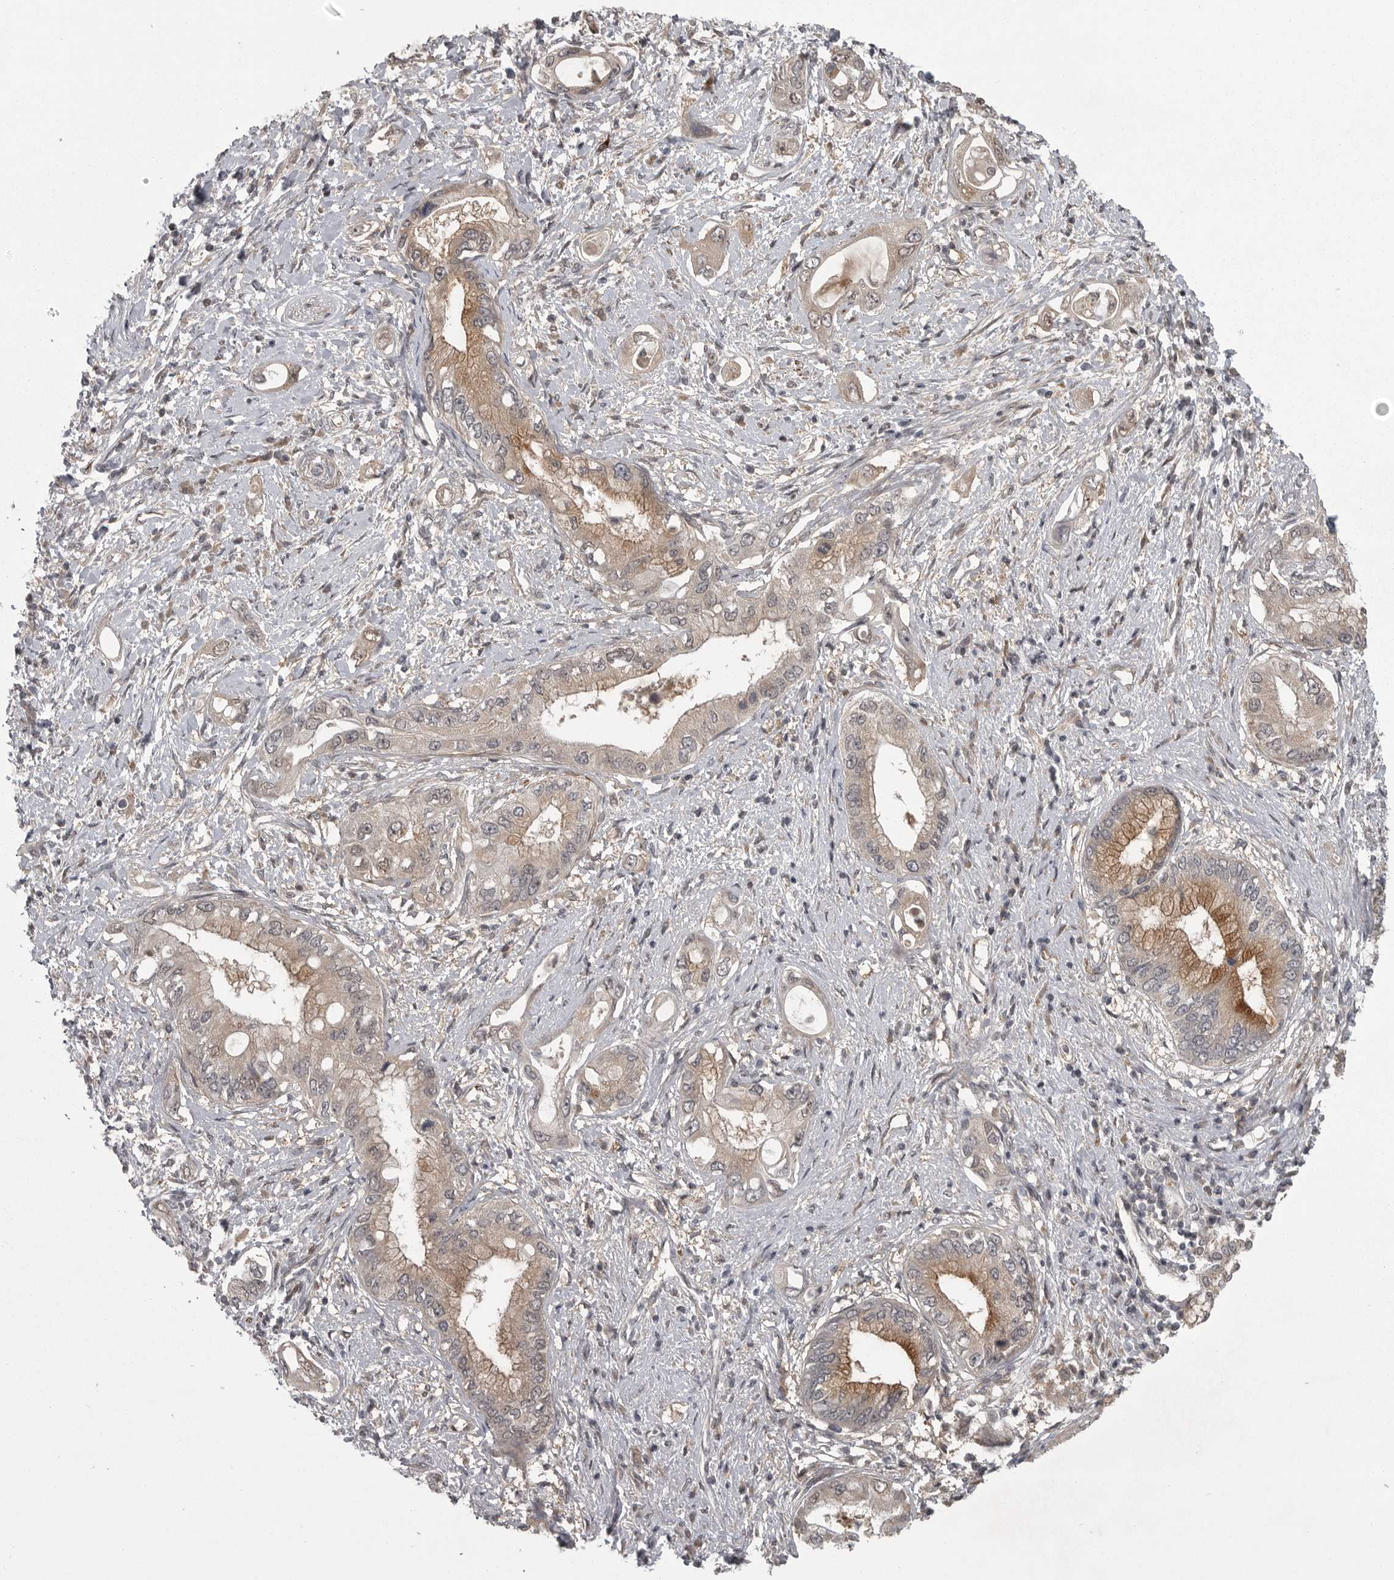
{"staining": {"intensity": "moderate", "quantity": "25%-75%", "location": "cytoplasmic/membranous"}, "tissue": "pancreatic cancer", "cell_type": "Tumor cells", "image_type": "cancer", "snomed": [{"axis": "morphology", "description": "Inflammation, NOS"}, {"axis": "morphology", "description": "Adenocarcinoma, NOS"}, {"axis": "topography", "description": "Pancreas"}], "caption": "A histopathology image of adenocarcinoma (pancreatic) stained for a protein displays moderate cytoplasmic/membranous brown staining in tumor cells. (Stains: DAB (3,3'-diaminobenzidine) in brown, nuclei in blue, Microscopy: brightfield microscopy at high magnification).", "gene": "PPP1R9A", "patient": {"sex": "female", "age": 56}}